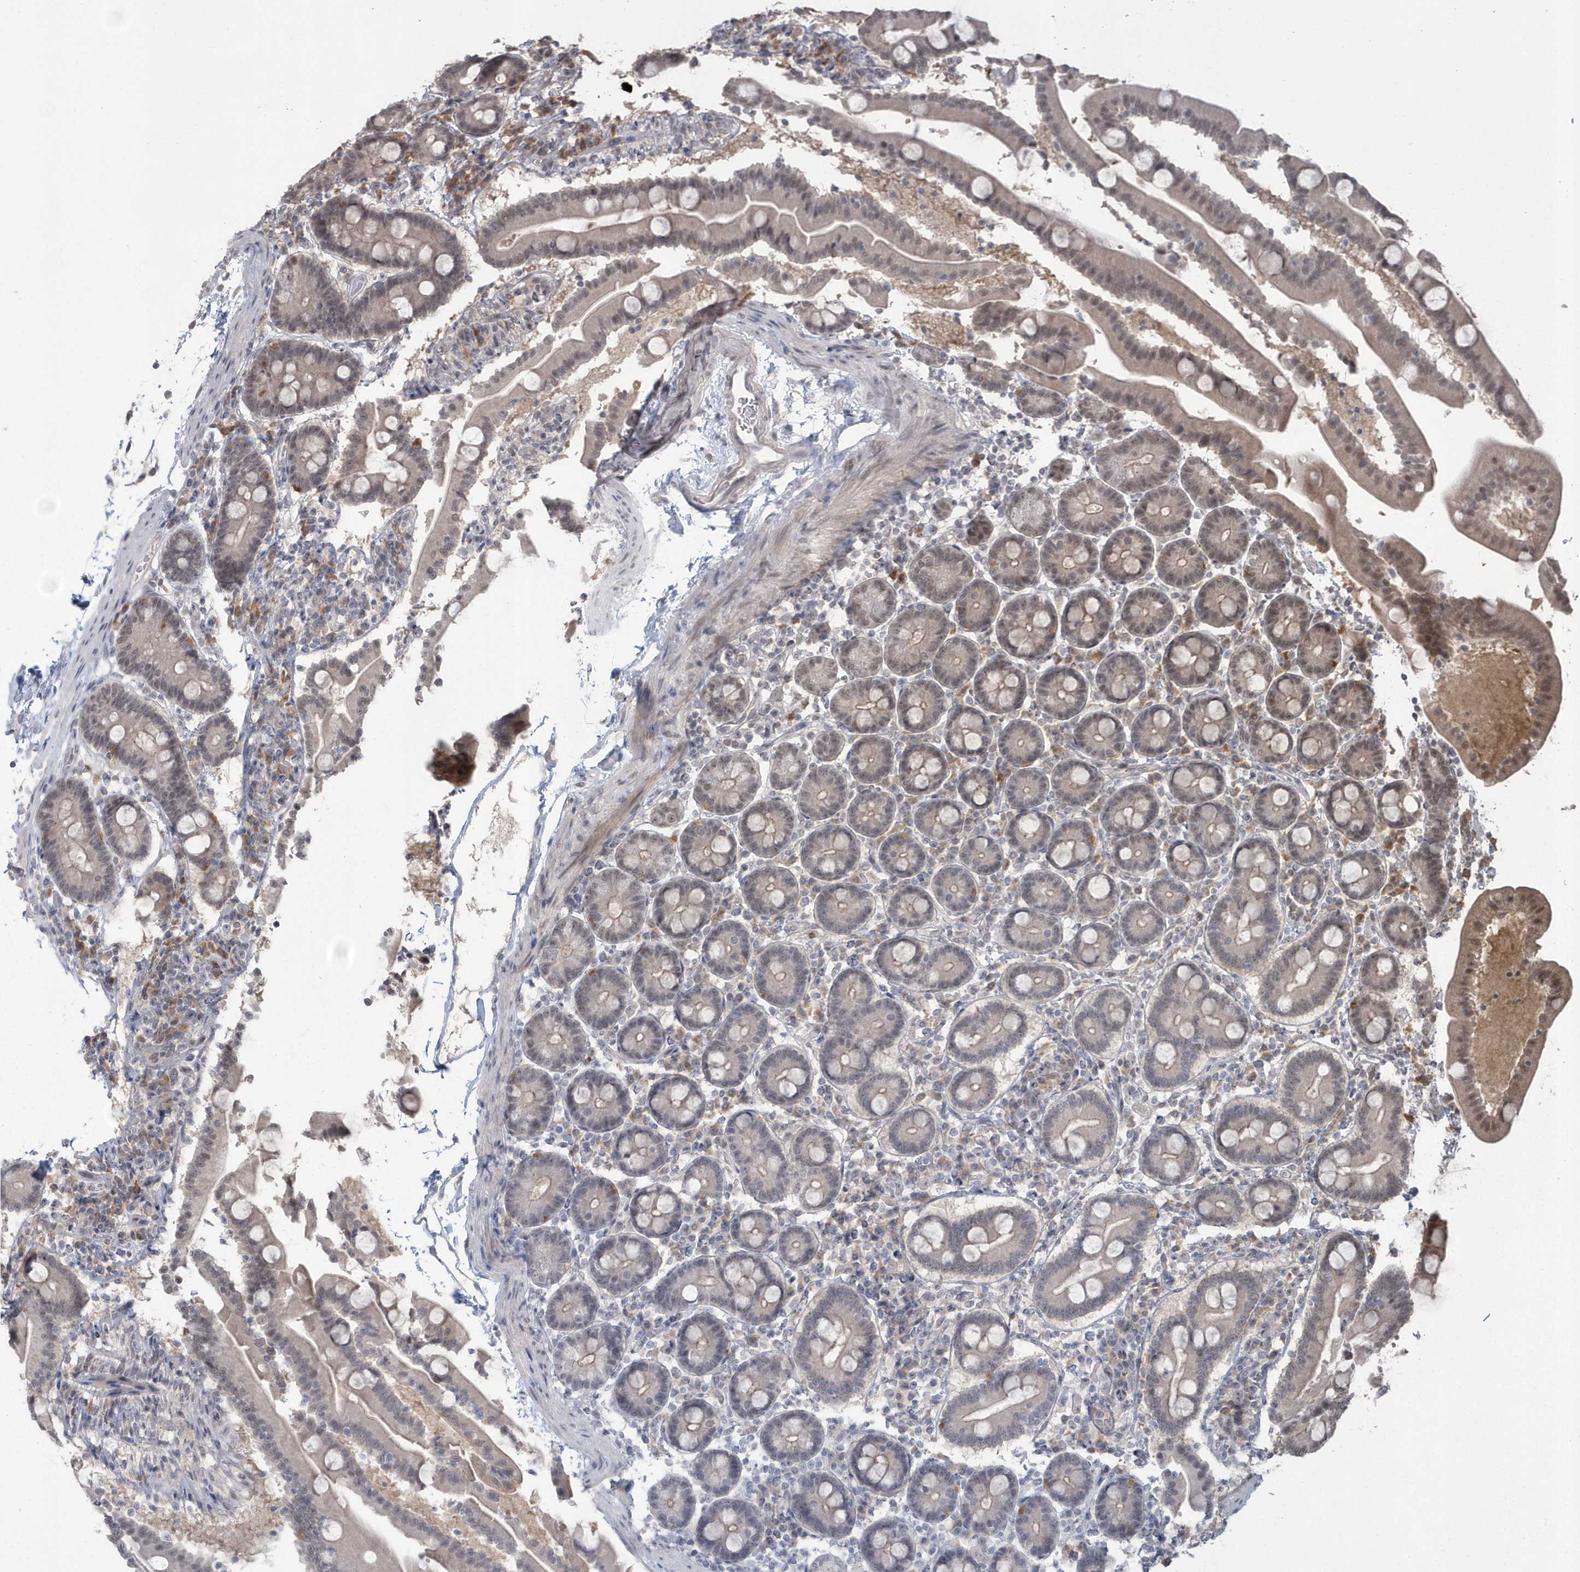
{"staining": {"intensity": "moderate", "quantity": "25%-75%", "location": "cytoplasmic/membranous,nuclear"}, "tissue": "duodenum", "cell_type": "Glandular cells", "image_type": "normal", "snomed": [{"axis": "morphology", "description": "Normal tissue, NOS"}, {"axis": "topography", "description": "Duodenum"}], "caption": "Approximately 25%-75% of glandular cells in unremarkable duodenum exhibit moderate cytoplasmic/membranous,nuclear protein positivity as visualized by brown immunohistochemical staining.", "gene": "EPB41L4A", "patient": {"sex": "male", "age": 54}}